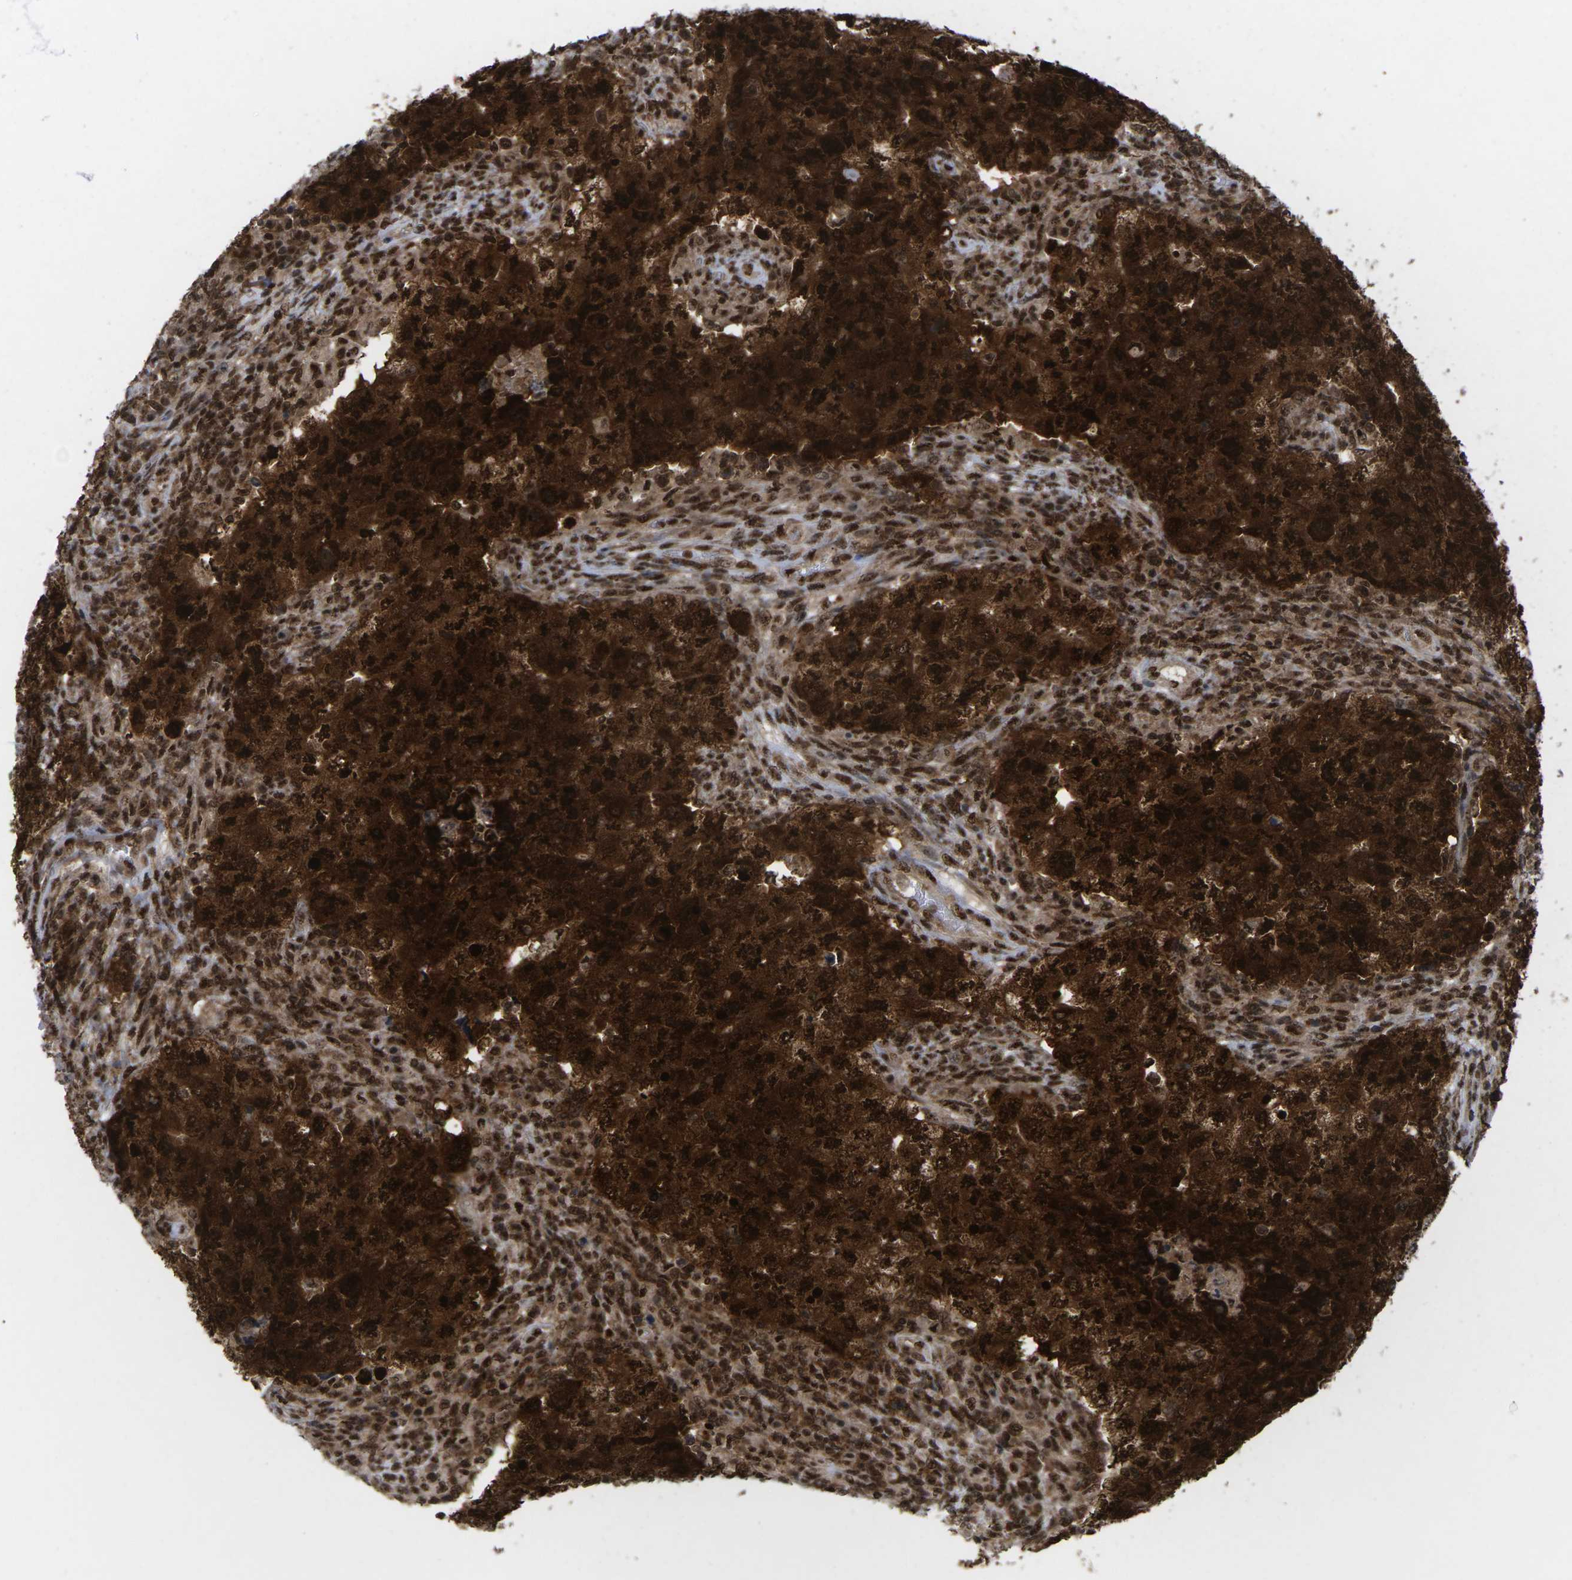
{"staining": {"intensity": "strong", "quantity": ">75%", "location": "cytoplasmic/membranous,nuclear"}, "tissue": "testis cancer", "cell_type": "Tumor cells", "image_type": "cancer", "snomed": [{"axis": "morphology", "description": "Carcinoma, Embryonal, NOS"}, {"axis": "topography", "description": "Testis"}], "caption": "A brown stain highlights strong cytoplasmic/membranous and nuclear expression of a protein in human testis cancer tumor cells.", "gene": "MAGOH", "patient": {"sex": "male", "age": 26}}